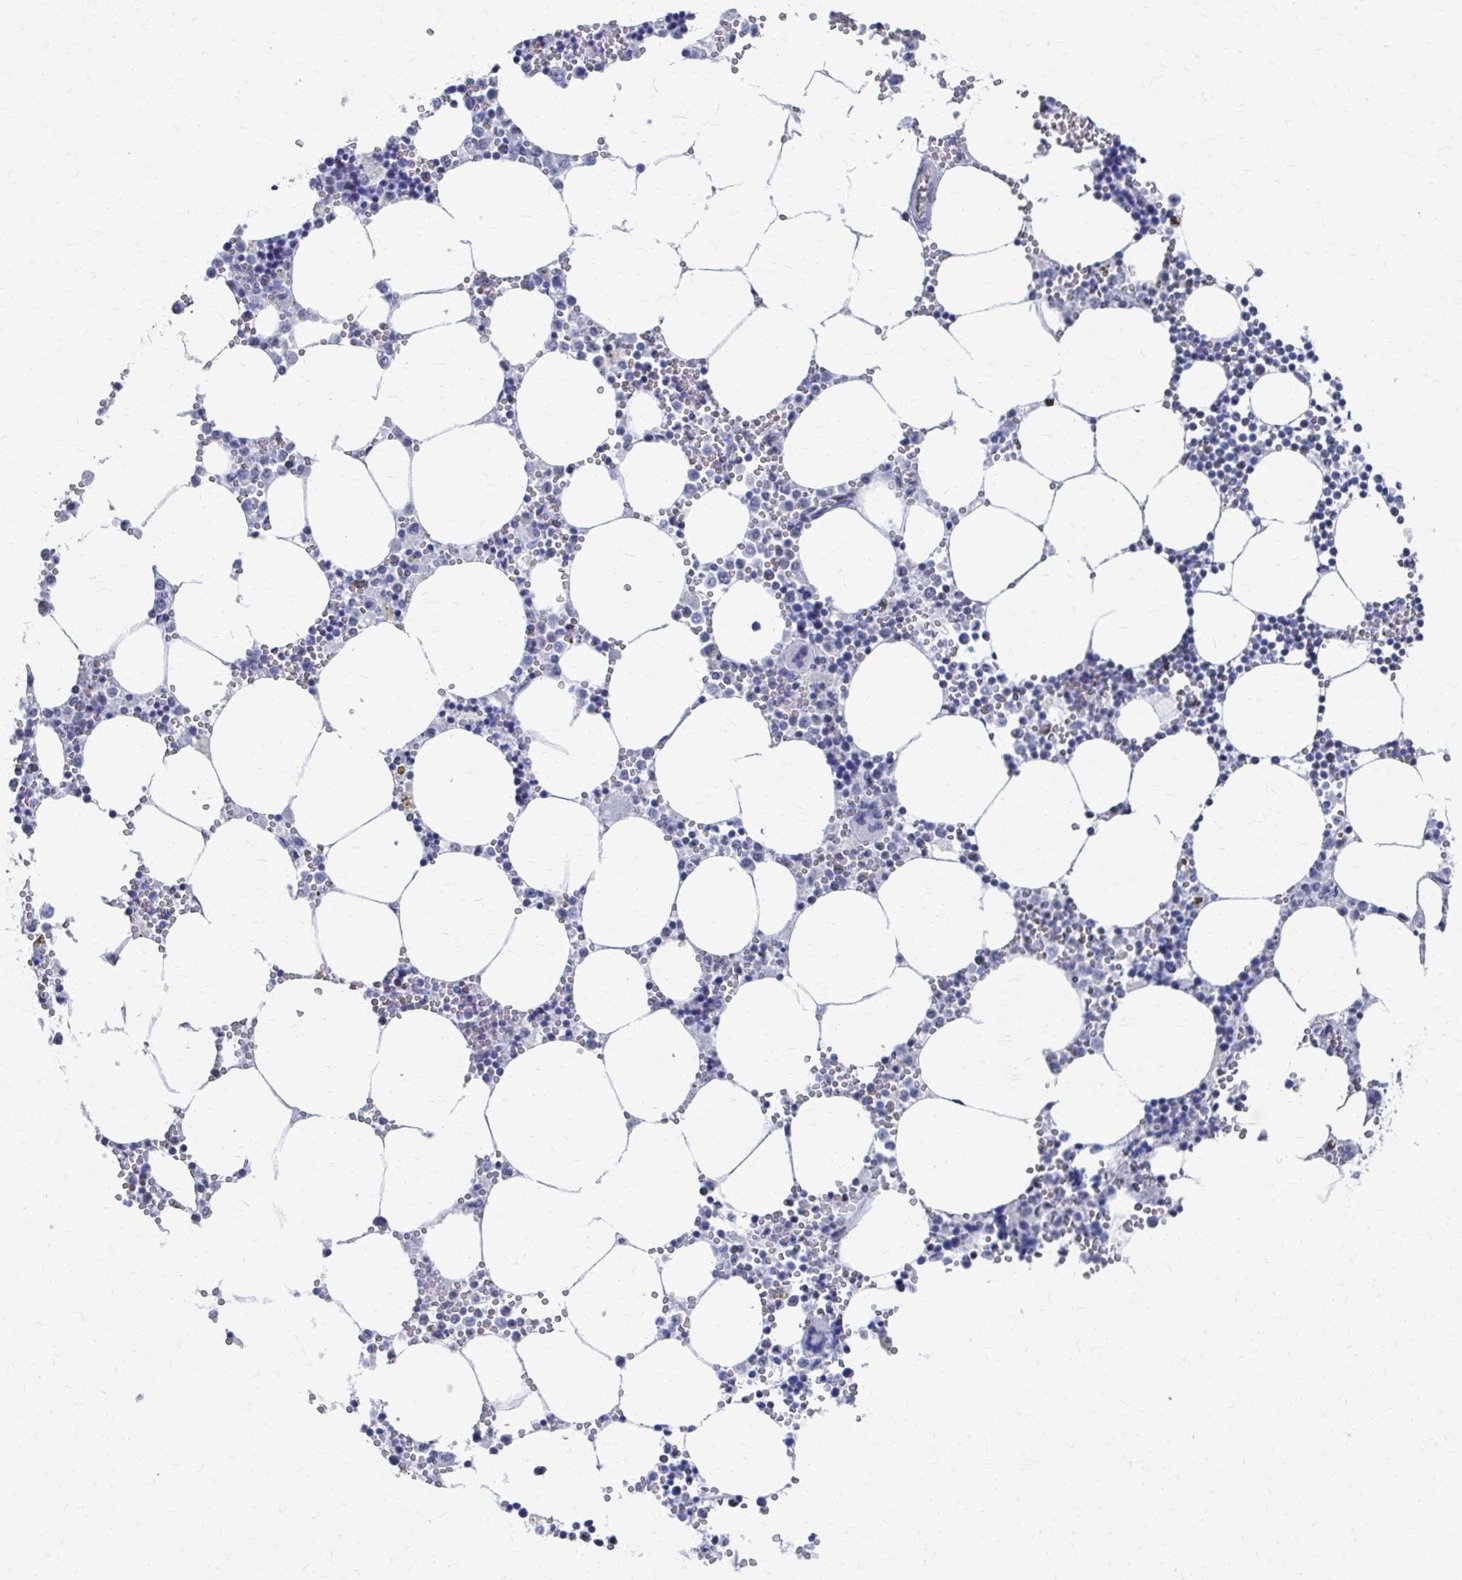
{"staining": {"intensity": "moderate", "quantity": "<25%", "location": "nuclear"}, "tissue": "bone marrow", "cell_type": "Hematopoietic cells", "image_type": "normal", "snomed": [{"axis": "morphology", "description": "Normal tissue, NOS"}, {"axis": "topography", "description": "Bone marrow"}], "caption": "The image demonstrates staining of normal bone marrow, revealing moderate nuclear protein staining (brown color) within hematopoietic cells.", "gene": "CDIN1", "patient": {"sex": "male", "age": 54}}